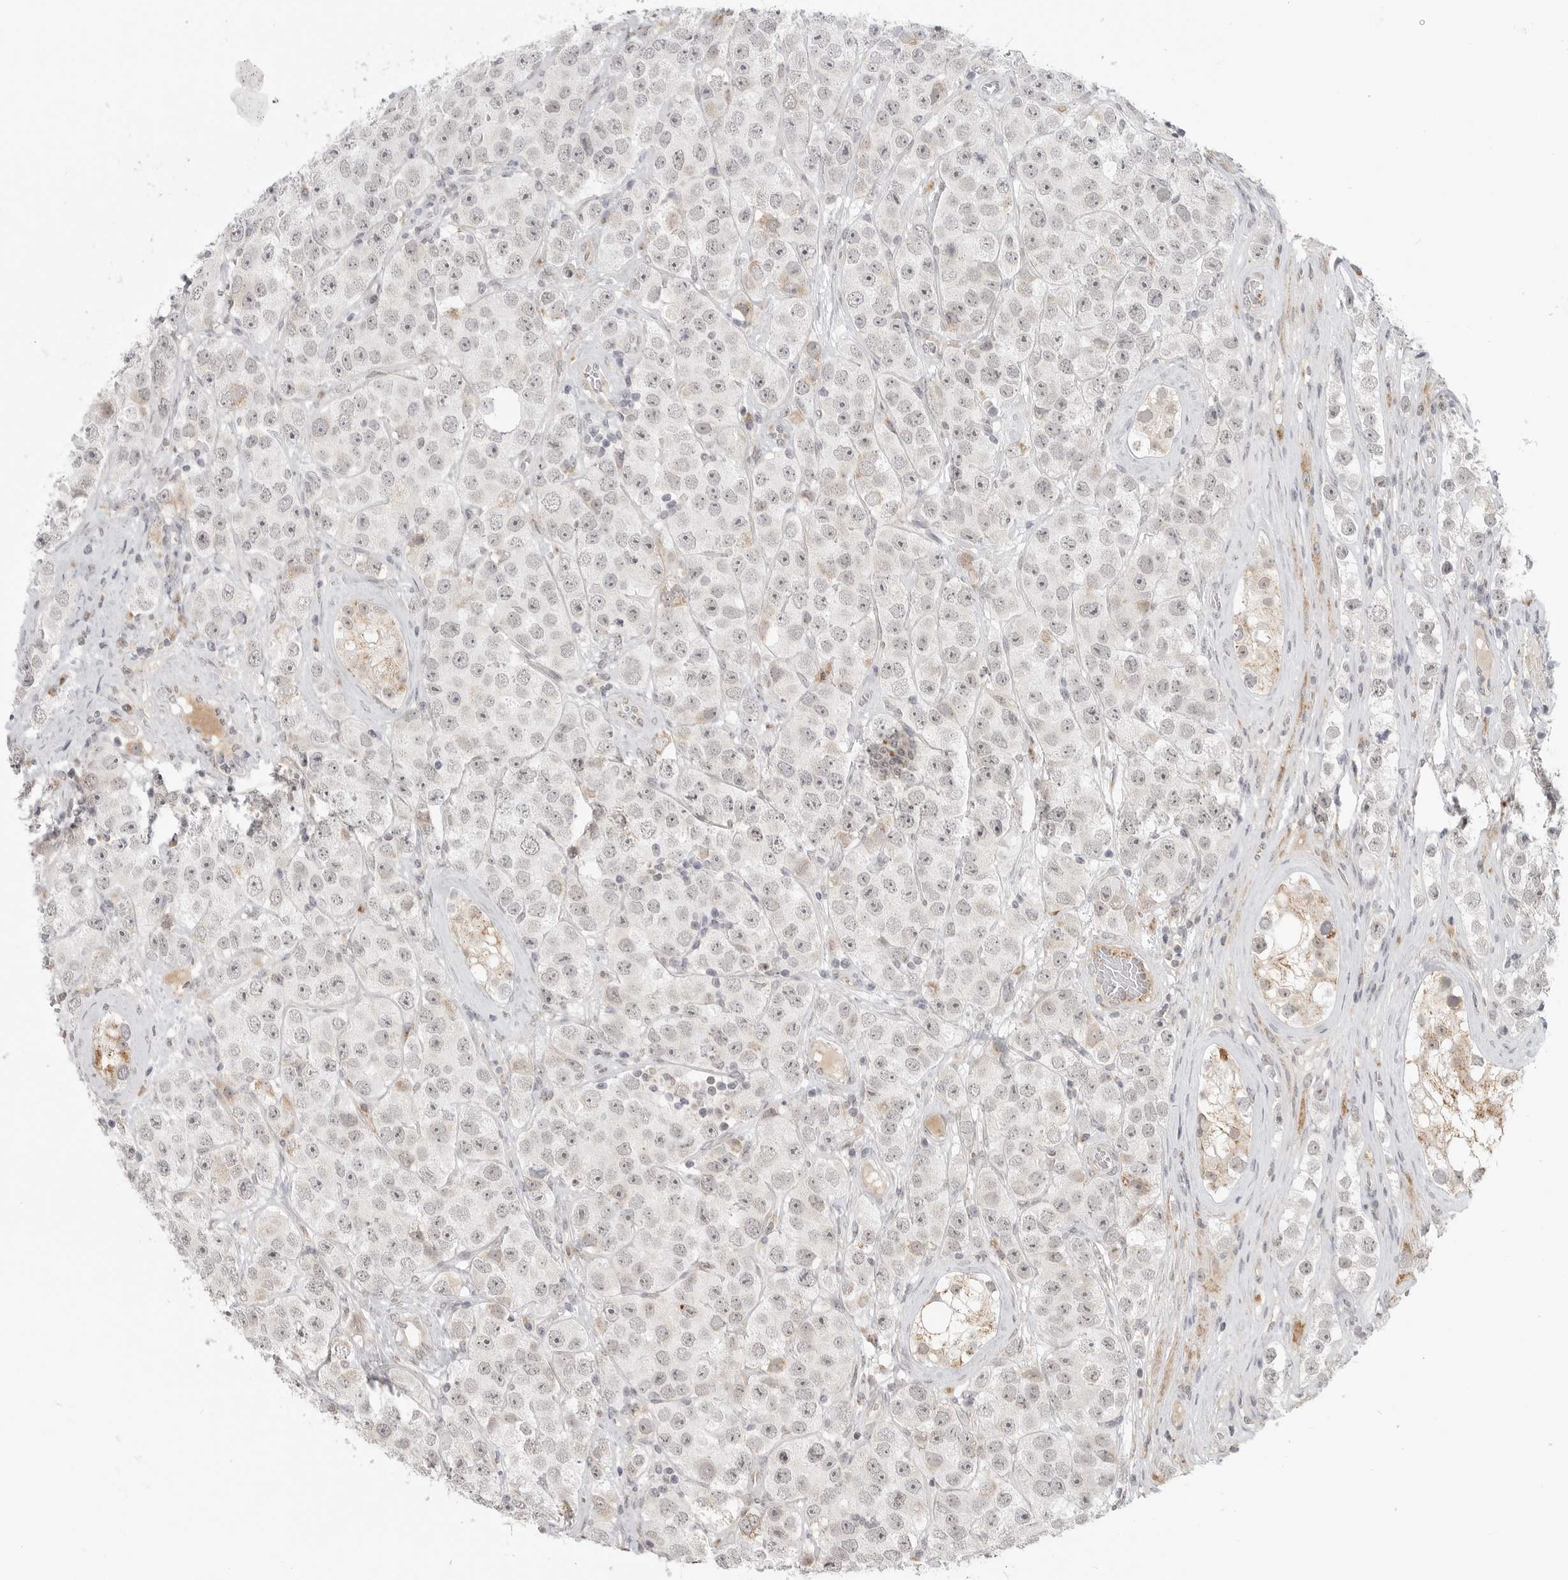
{"staining": {"intensity": "negative", "quantity": "none", "location": "none"}, "tissue": "testis cancer", "cell_type": "Tumor cells", "image_type": "cancer", "snomed": [{"axis": "morphology", "description": "Seminoma, NOS"}, {"axis": "topography", "description": "Testis"}], "caption": "IHC micrograph of neoplastic tissue: testis seminoma stained with DAB (3,3'-diaminobenzidine) shows no significant protein positivity in tumor cells. The staining is performed using DAB (3,3'-diaminobenzidine) brown chromogen with nuclei counter-stained in using hematoxylin.", "gene": "KALRN", "patient": {"sex": "male", "age": 28}}